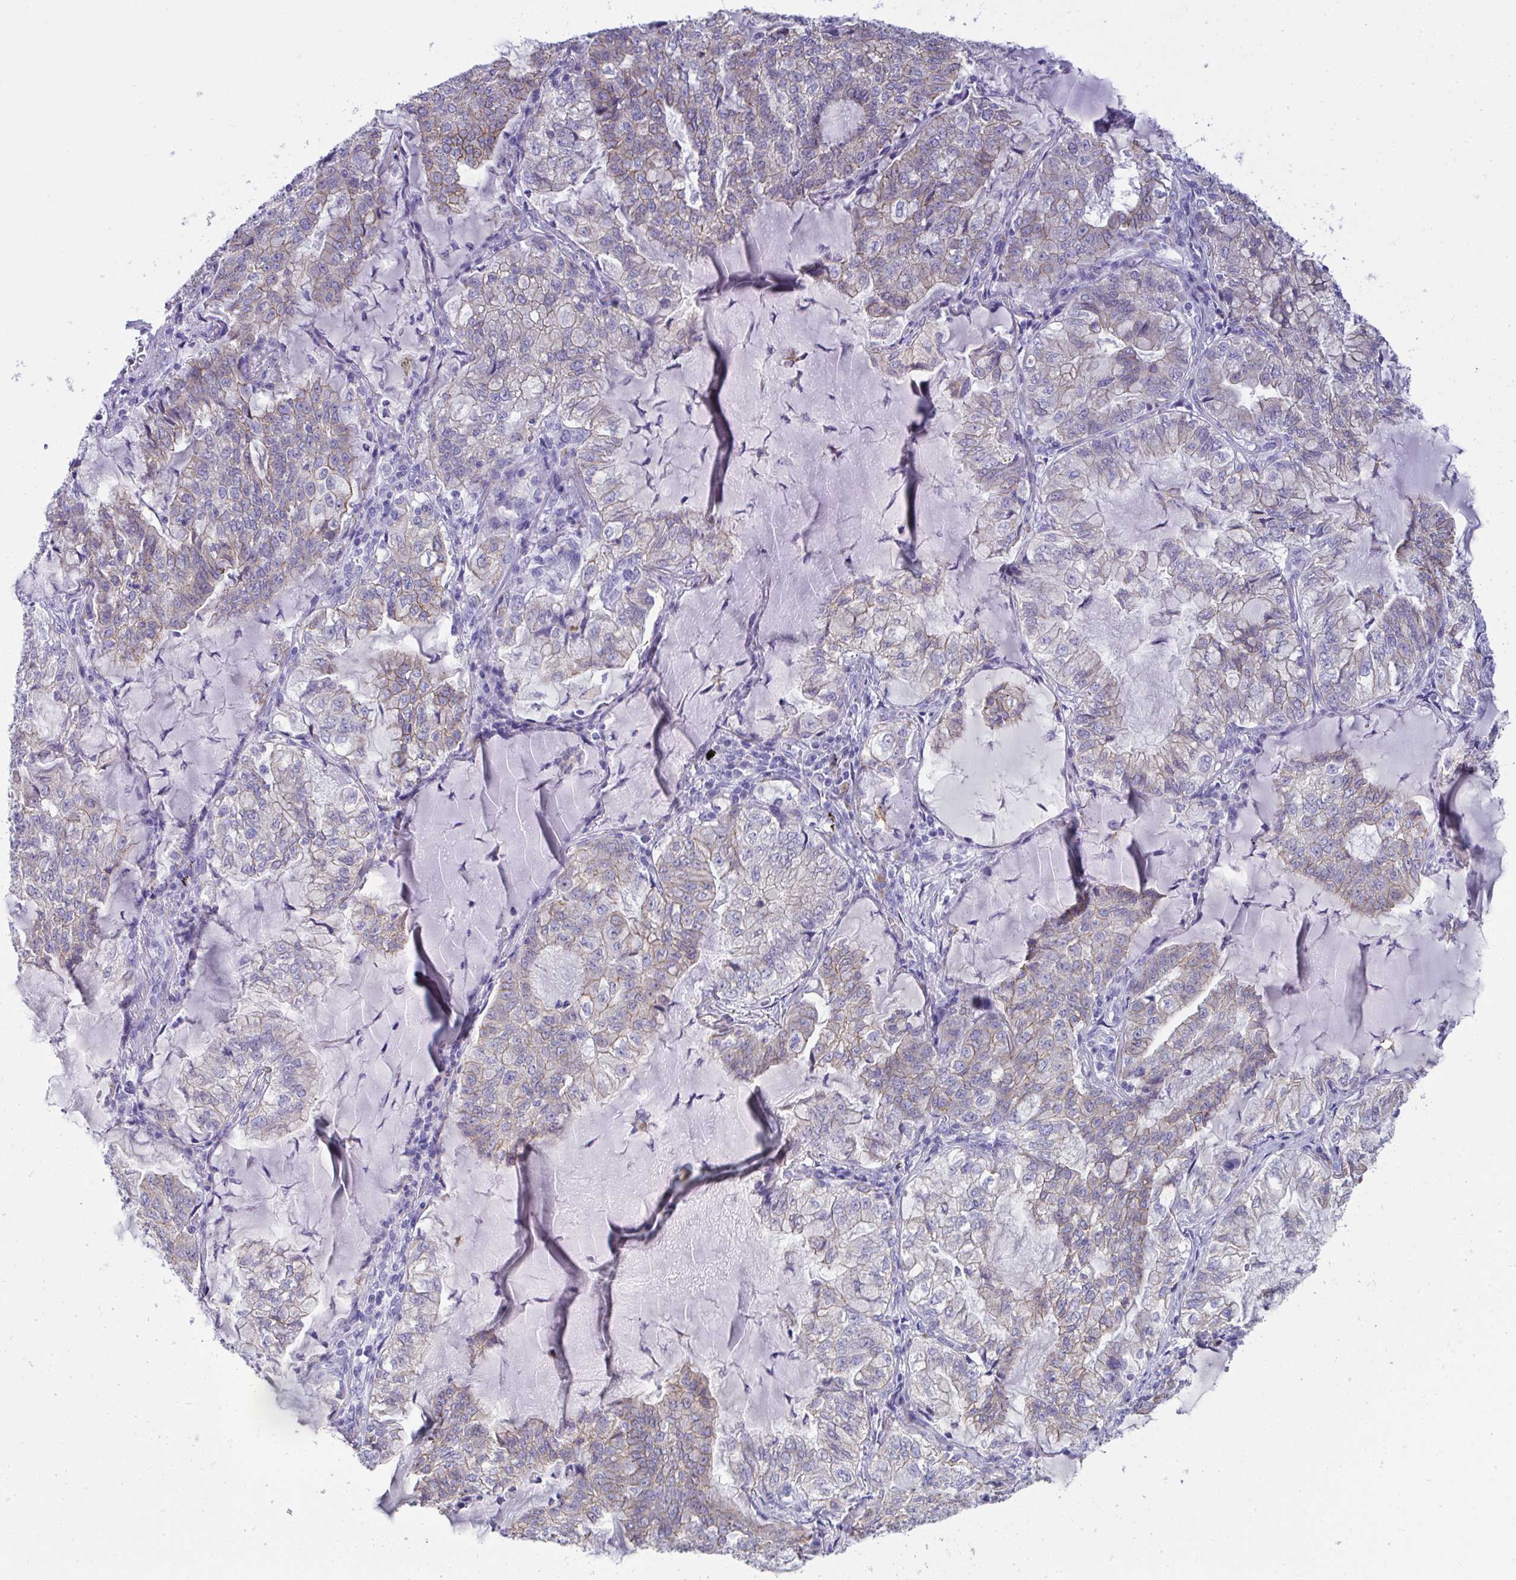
{"staining": {"intensity": "weak", "quantity": "<25%", "location": "cytoplasmic/membranous"}, "tissue": "lung cancer", "cell_type": "Tumor cells", "image_type": "cancer", "snomed": [{"axis": "morphology", "description": "Adenocarcinoma, NOS"}, {"axis": "topography", "description": "Lymph node"}, {"axis": "topography", "description": "Lung"}], "caption": "DAB (3,3'-diaminobenzidine) immunohistochemical staining of human lung cancer (adenocarcinoma) demonstrates no significant staining in tumor cells.", "gene": "GLB1L2", "patient": {"sex": "male", "age": 66}}